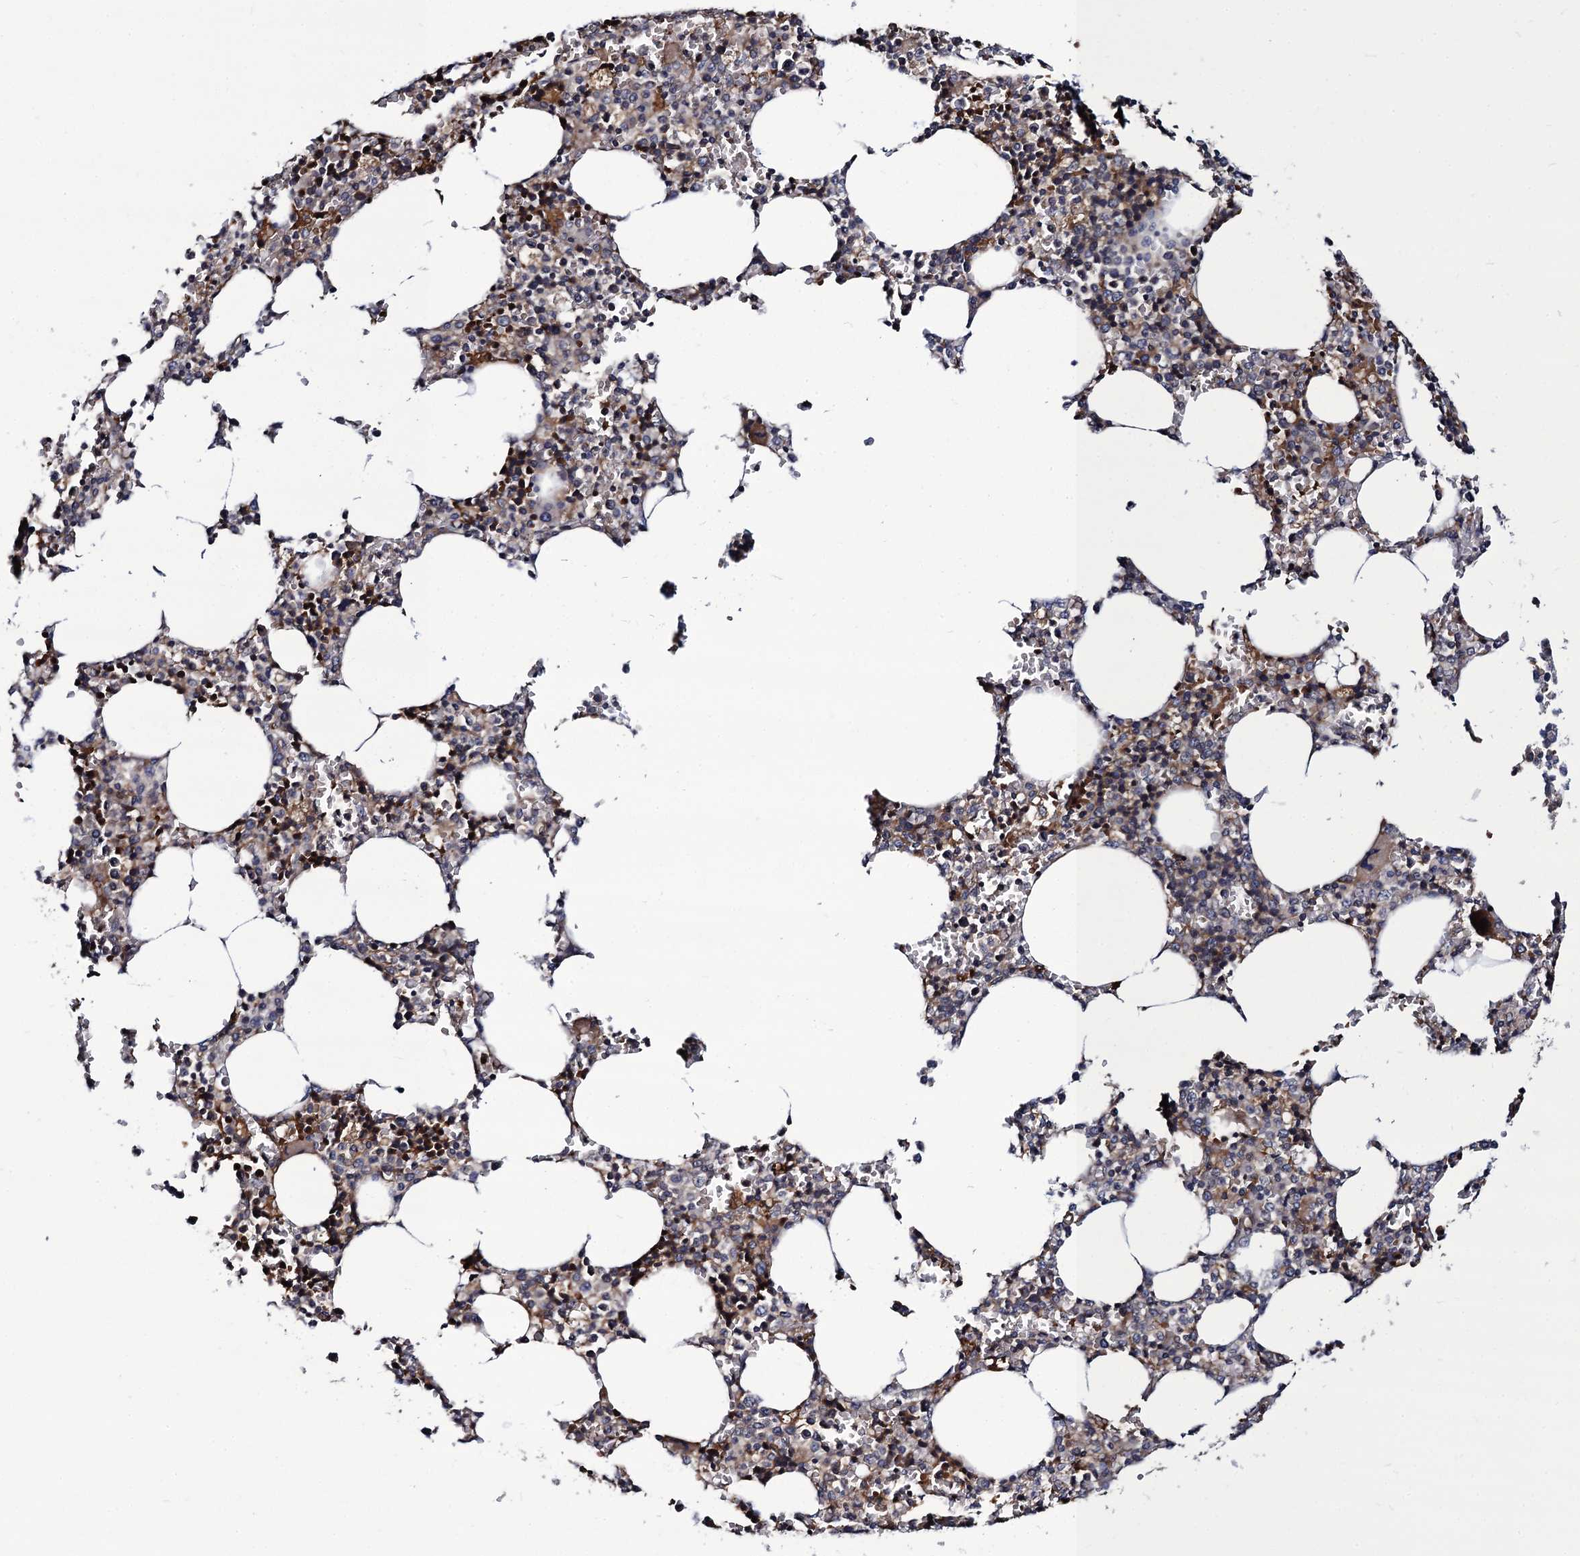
{"staining": {"intensity": "strong", "quantity": "<25%", "location": "cytoplasmic/membranous"}, "tissue": "bone marrow", "cell_type": "Hematopoietic cells", "image_type": "normal", "snomed": [{"axis": "morphology", "description": "Normal tissue, NOS"}, {"axis": "topography", "description": "Bone marrow"}], "caption": "Brown immunohistochemical staining in unremarkable human bone marrow exhibits strong cytoplasmic/membranous positivity in about <25% of hematopoietic cells.", "gene": "KXD1", "patient": {"sex": "male", "age": 70}}